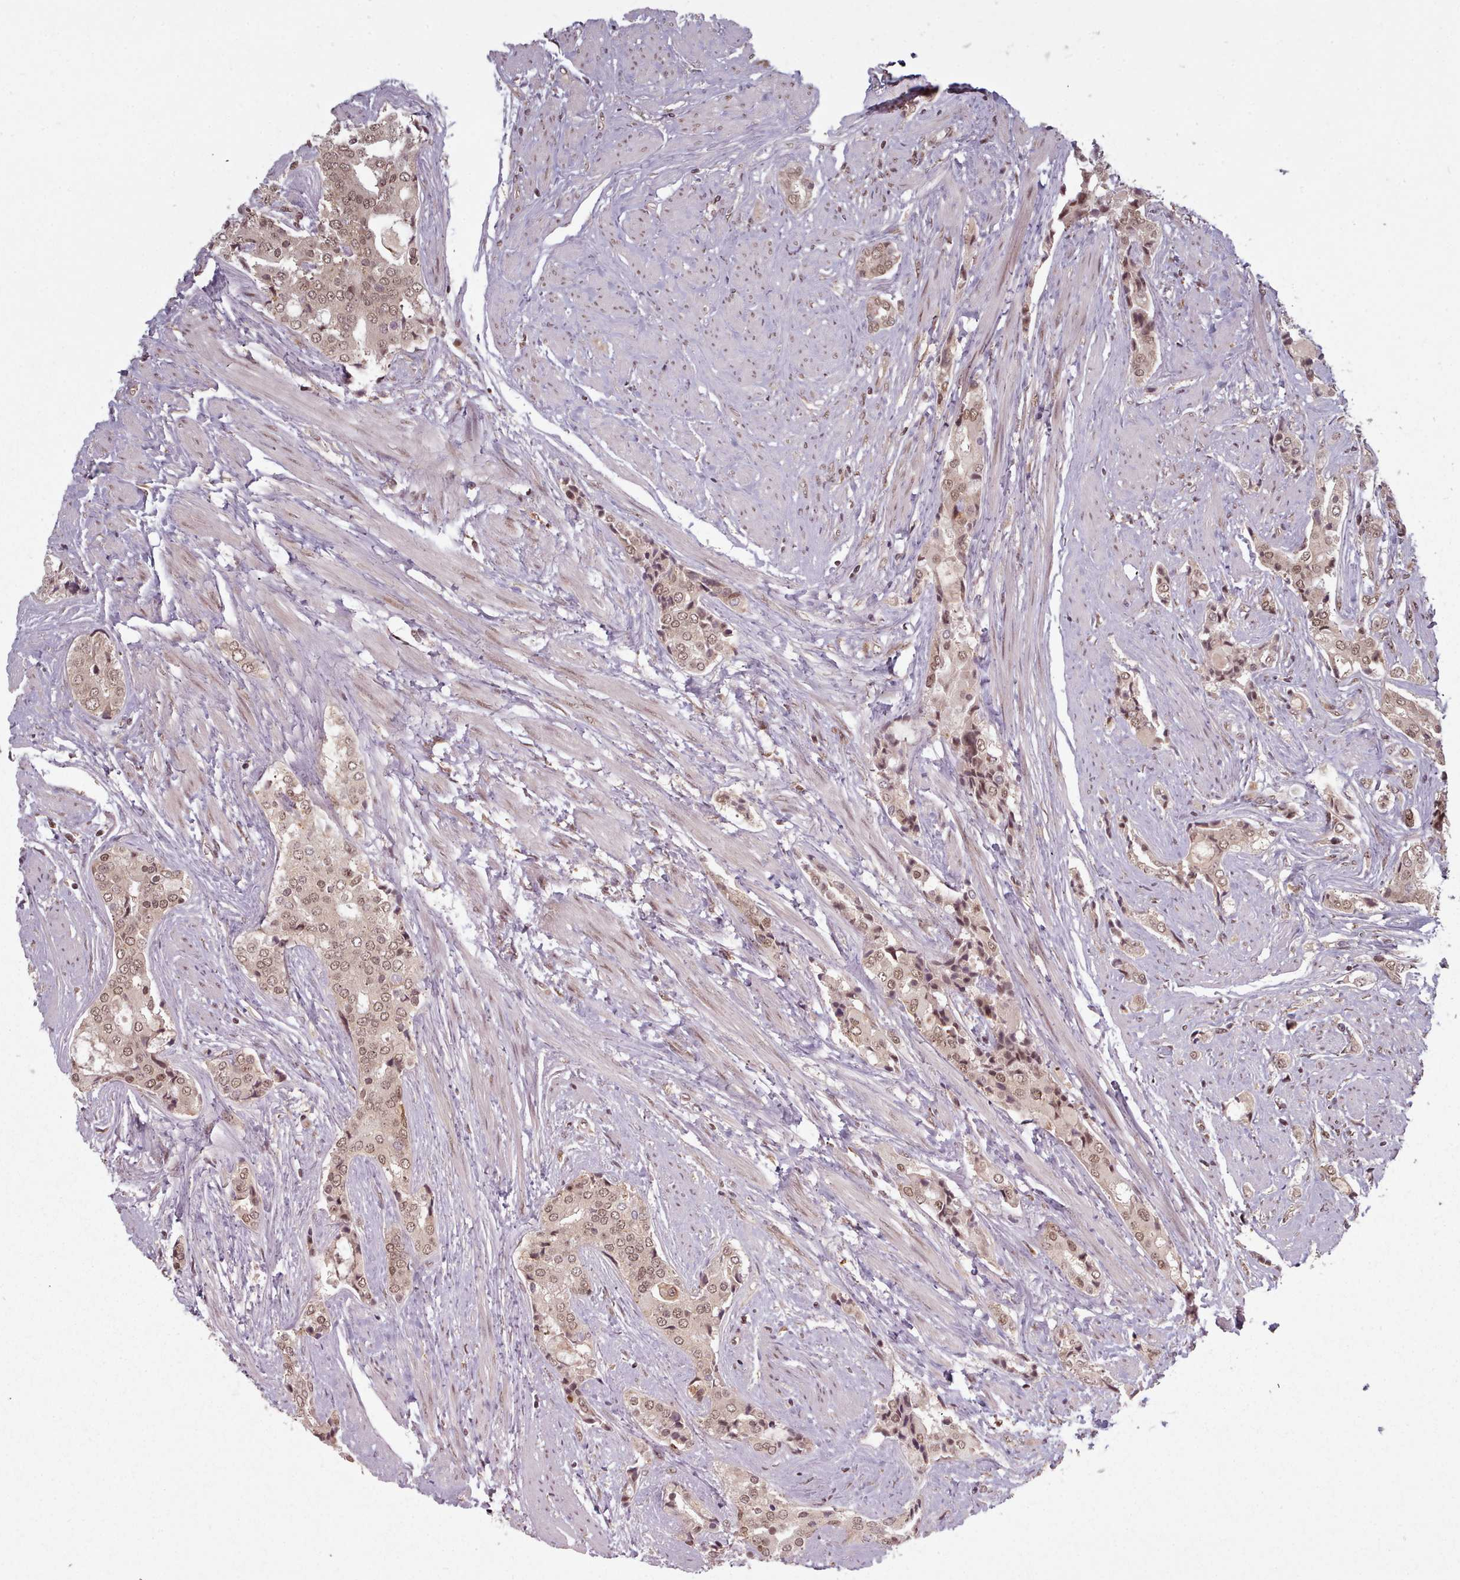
{"staining": {"intensity": "weak", "quantity": ">75%", "location": "cytoplasmic/membranous,nuclear"}, "tissue": "prostate cancer", "cell_type": "Tumor cells", "image_type": "cancer", "snomed": [{"axis": "morphology", "description": "Adenocarcinoma, High grade"}, {"axis": "topography", "description": "Prostate"}], "caption": "An image showing weak cytoplasmic/membranous and nuclear expression in approximately >75% of tumor cells in prostate cancer, as visualized by brown immunohistochemical staining.", "gene": "DHX8", "patient": {"sex": "male", "age": 71}}